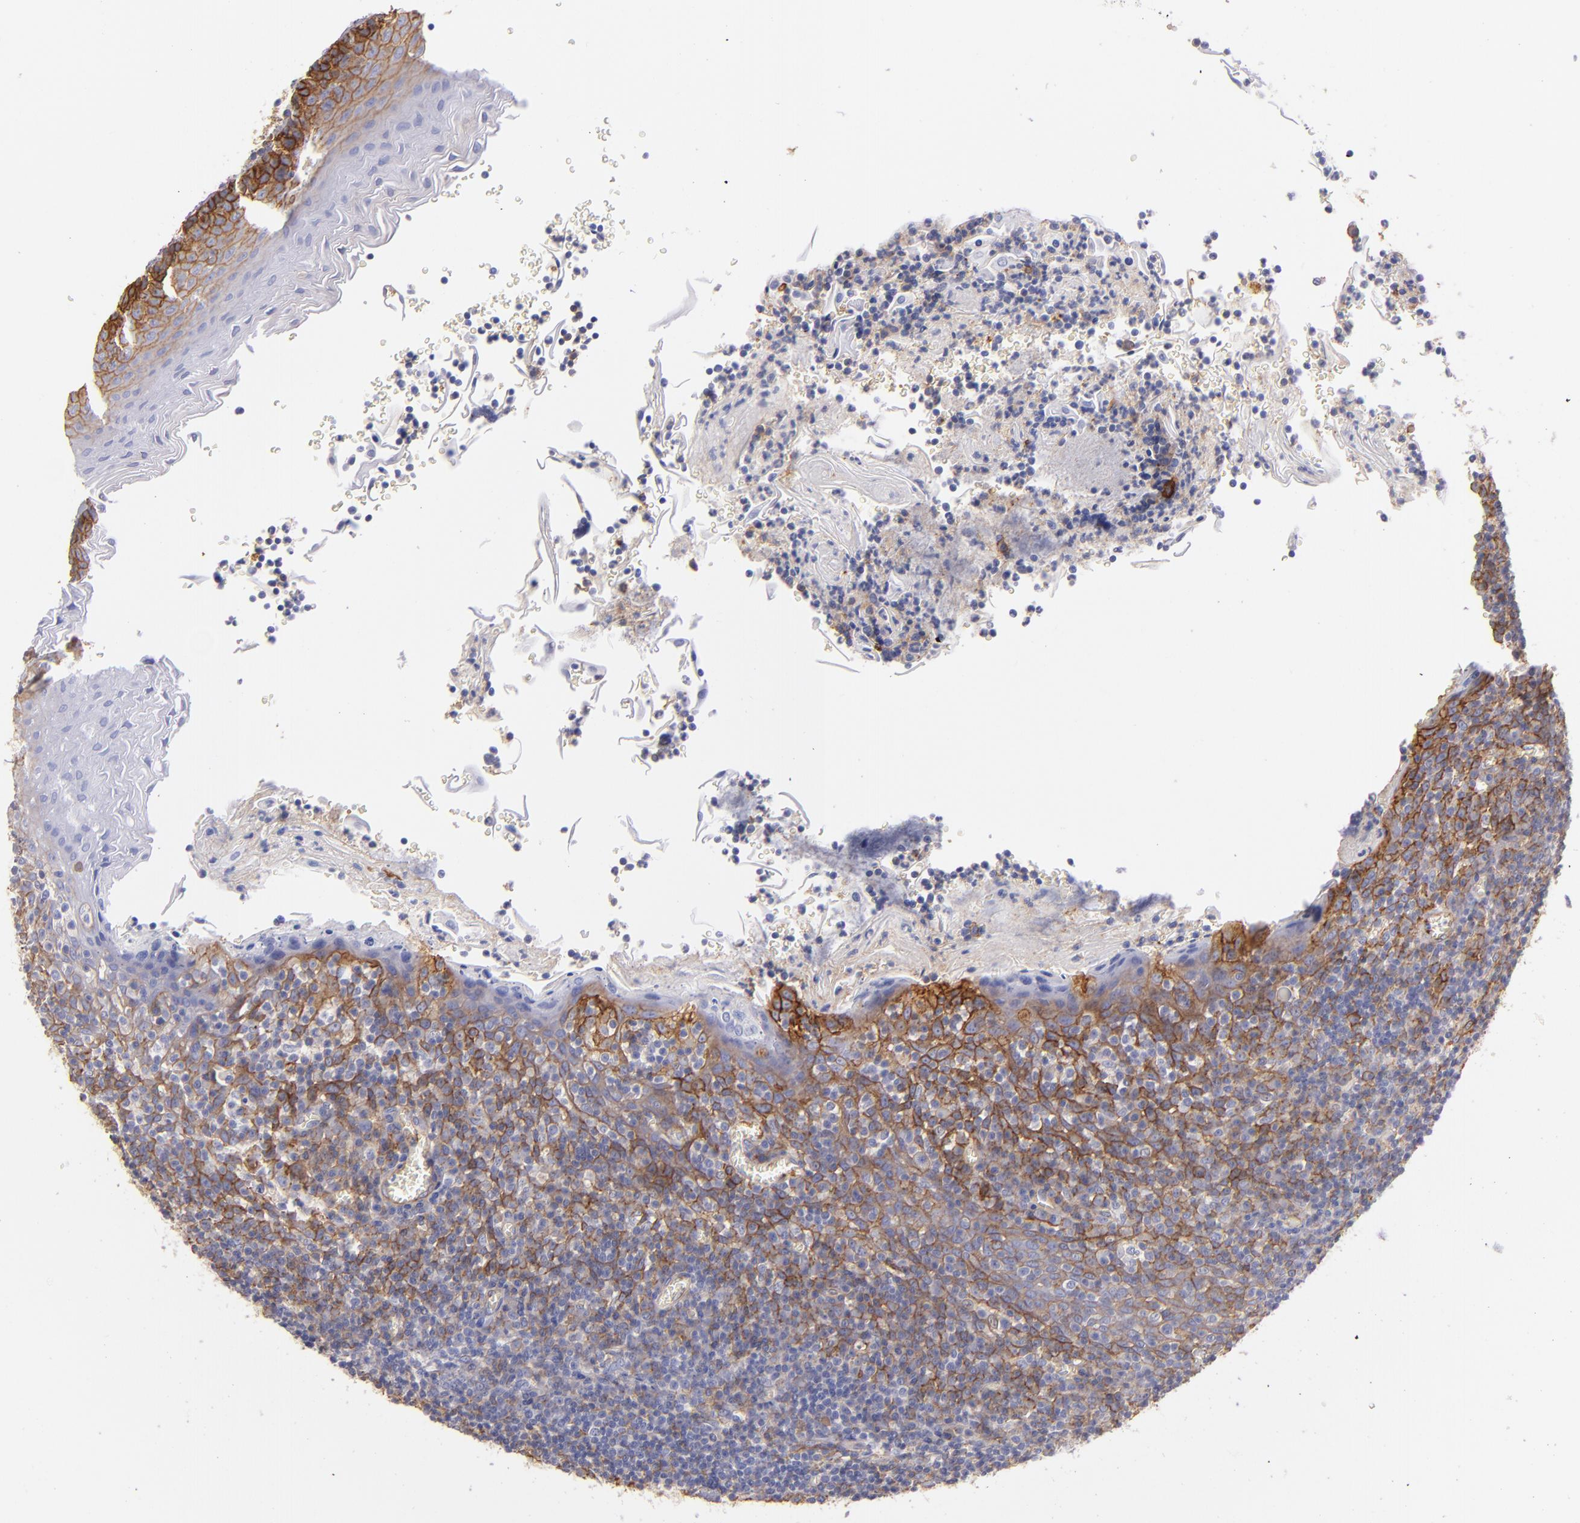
{"staining": {"intensity": "moderate", "quantity": "25%-75%", "location": "cytoplasmic/membranous"}, "tissue": "oral mucosa", "cell_type": "Squamous epithelial cells", "image_type": "normal", "snomed": [{"axis": "morphology", "description": "Normal tissue, NOS"}, {"axis": "topography", "description": "Oral tissue"}], "caption": "Protein positivity by immunohistochemistry (IHC) displays moderate cytoplasmic/membranous positivity in approximately 25%-75% of squamous epithelial cells in unremarkable oral mucosa.", "gene": "CD151", "patient": {"sex": "male", "age": 20}}